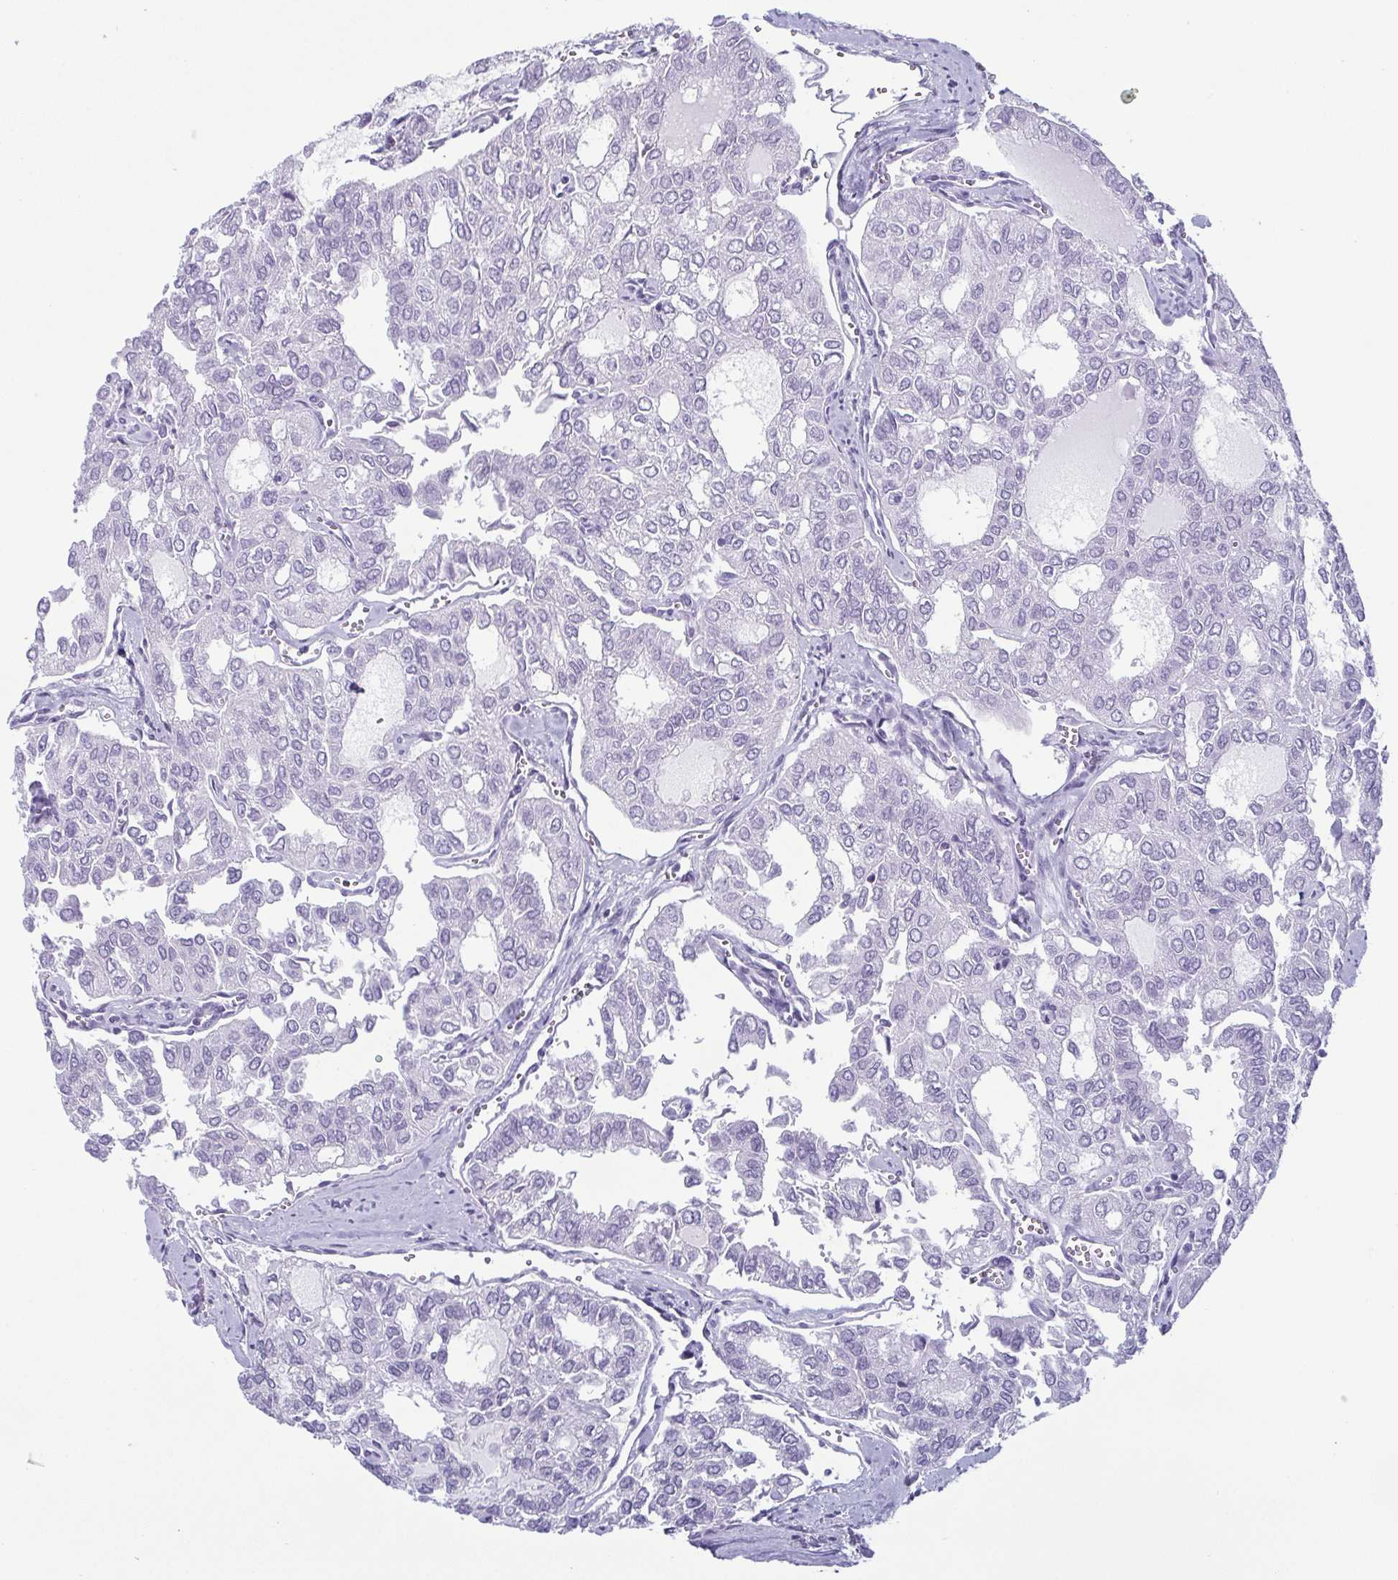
{"staining": {"intensity": "negative", "quantity": "none", "location": "none"}, "tissue": "thyroid cancer", "cell_type": "Tumor cells", "image_type": "cancer", "snomed": [{"axis": "morphology", "description": "Follicular adenoma carcinoma, NOS"}, {"axis": "topography", "description": "Thyroid gland"}], "caption": "Thyroid cancer was stained to show a protein in brown. There is no significant positivity in tumor cells.", "gene": "KRT78", "patient": {"sex": "male", "age": 75}}